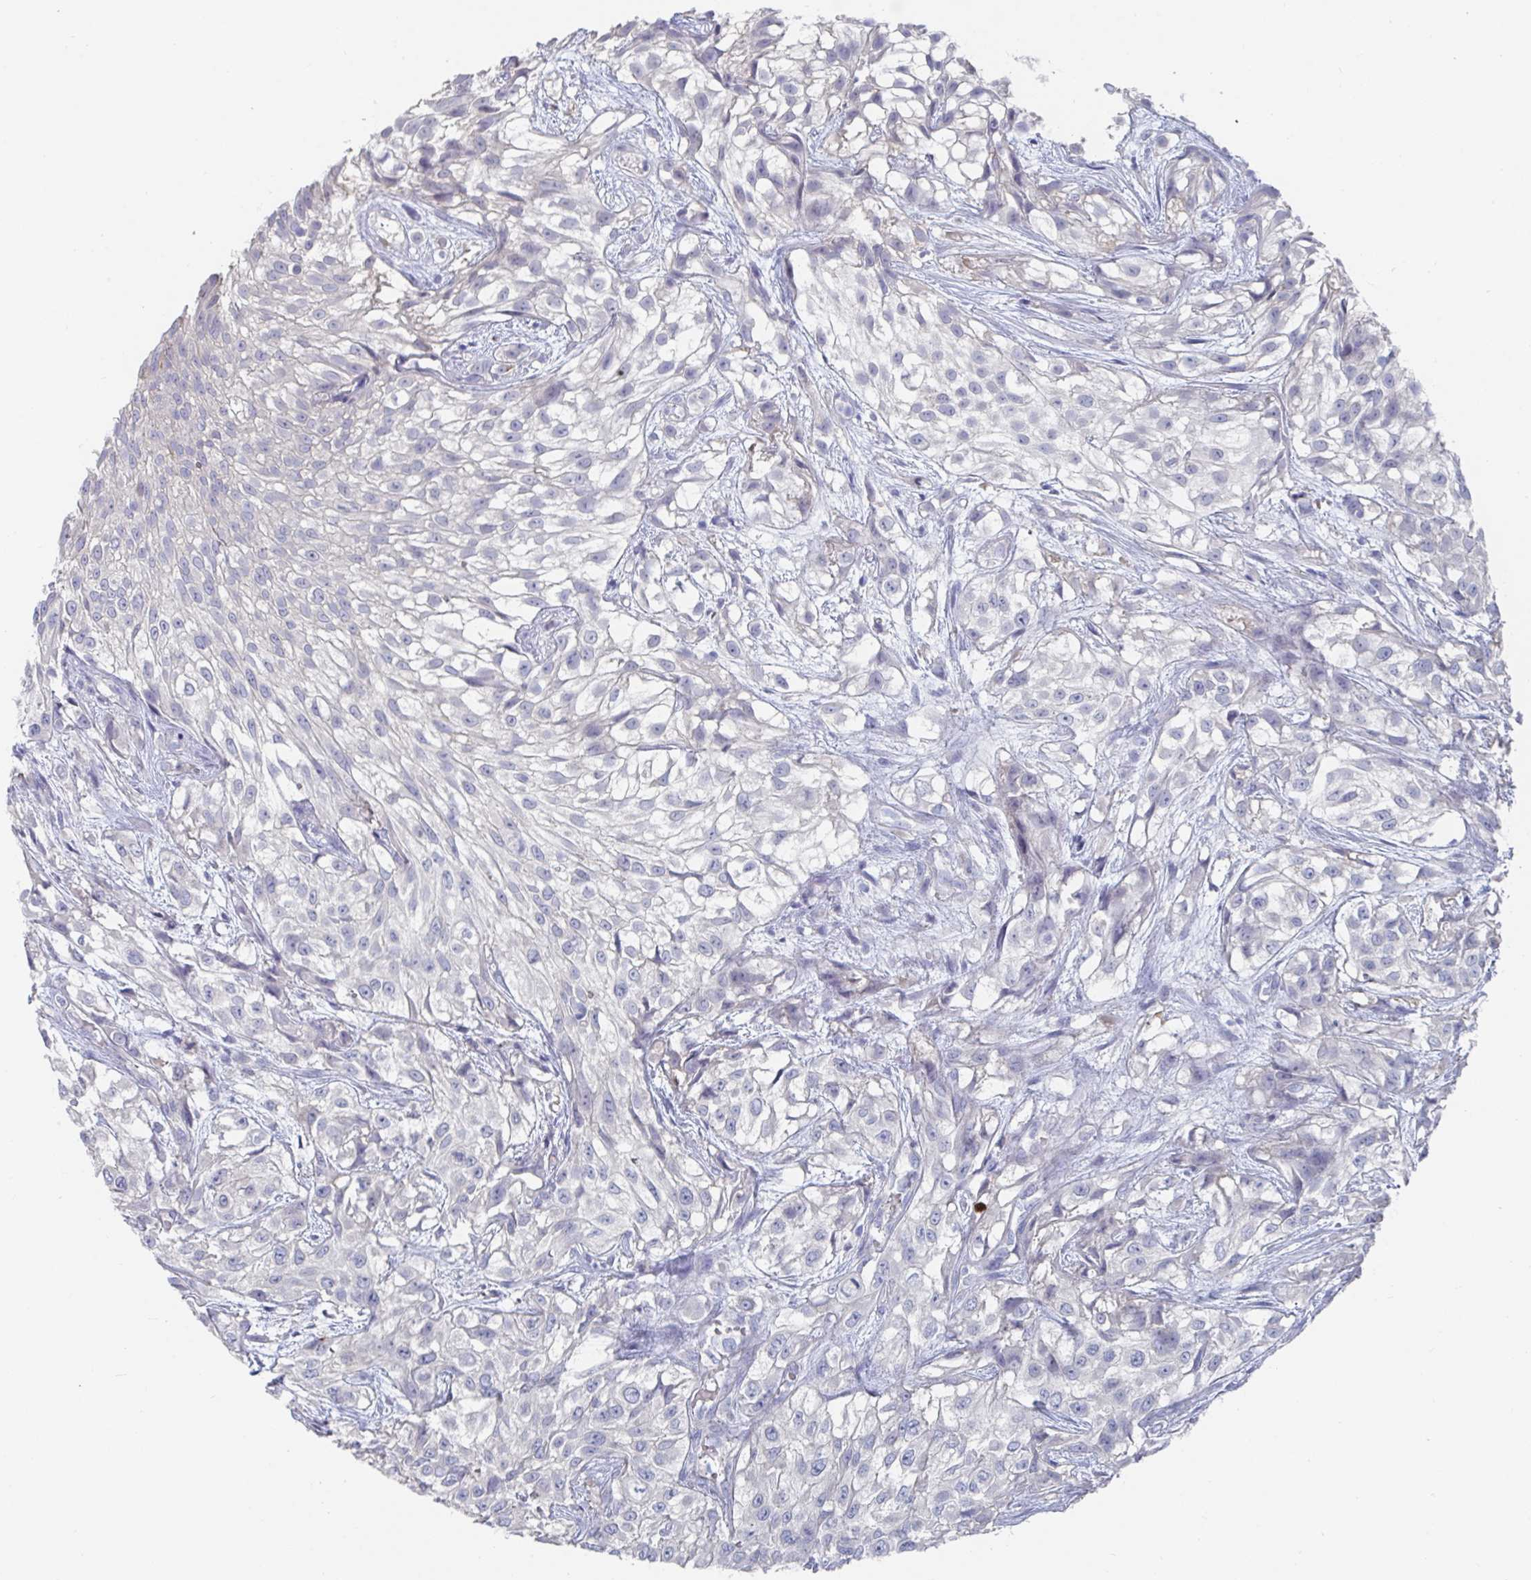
{"staining": {"intensity": "negative", "quantity": "none", "location": "none"}, "tissue": "urothelial cancer", "cell_type": "Tumor cells", "image_type": "cancer", "snomed": [{"axis": "morphology", "description": "Urothelial carcinoma, High grade"}, {"axis": "topography", "description": "Urinary bladder"}], "caption": "High-grade urothelial carcinoma stained for a protein using immunohistochemistry demonstrates no staining tumor cells.", "gene": "KCNK5", "patient": {"sex": "male", "age": 56}}